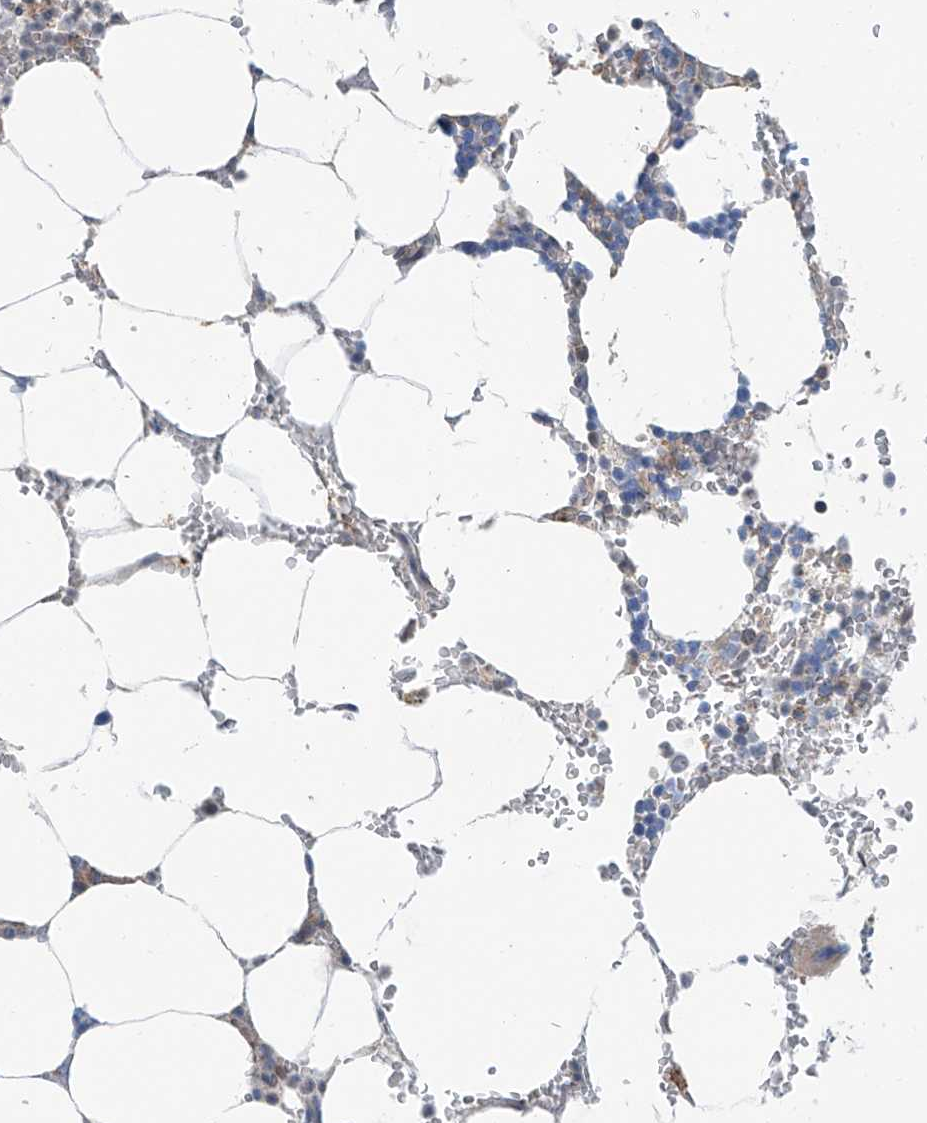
{"staining": {"intensity": "negative", "quantity": "none", "location": "none"}, "tissue": "bone marrow", "cell_type": "Hematopoietic cells", "image_type": "normal", "snomed": [{"axis": "morphology", "description": "Normal tissue, NOS"}, {"axis": "topography", "description": "Bone marrow"}], "caption": "Histopathology image shows no protein expression in hematopoietic cells of benign bone marrow.", "gene": "KCNK10", "patient": {"sex": "male", "age": 70}}